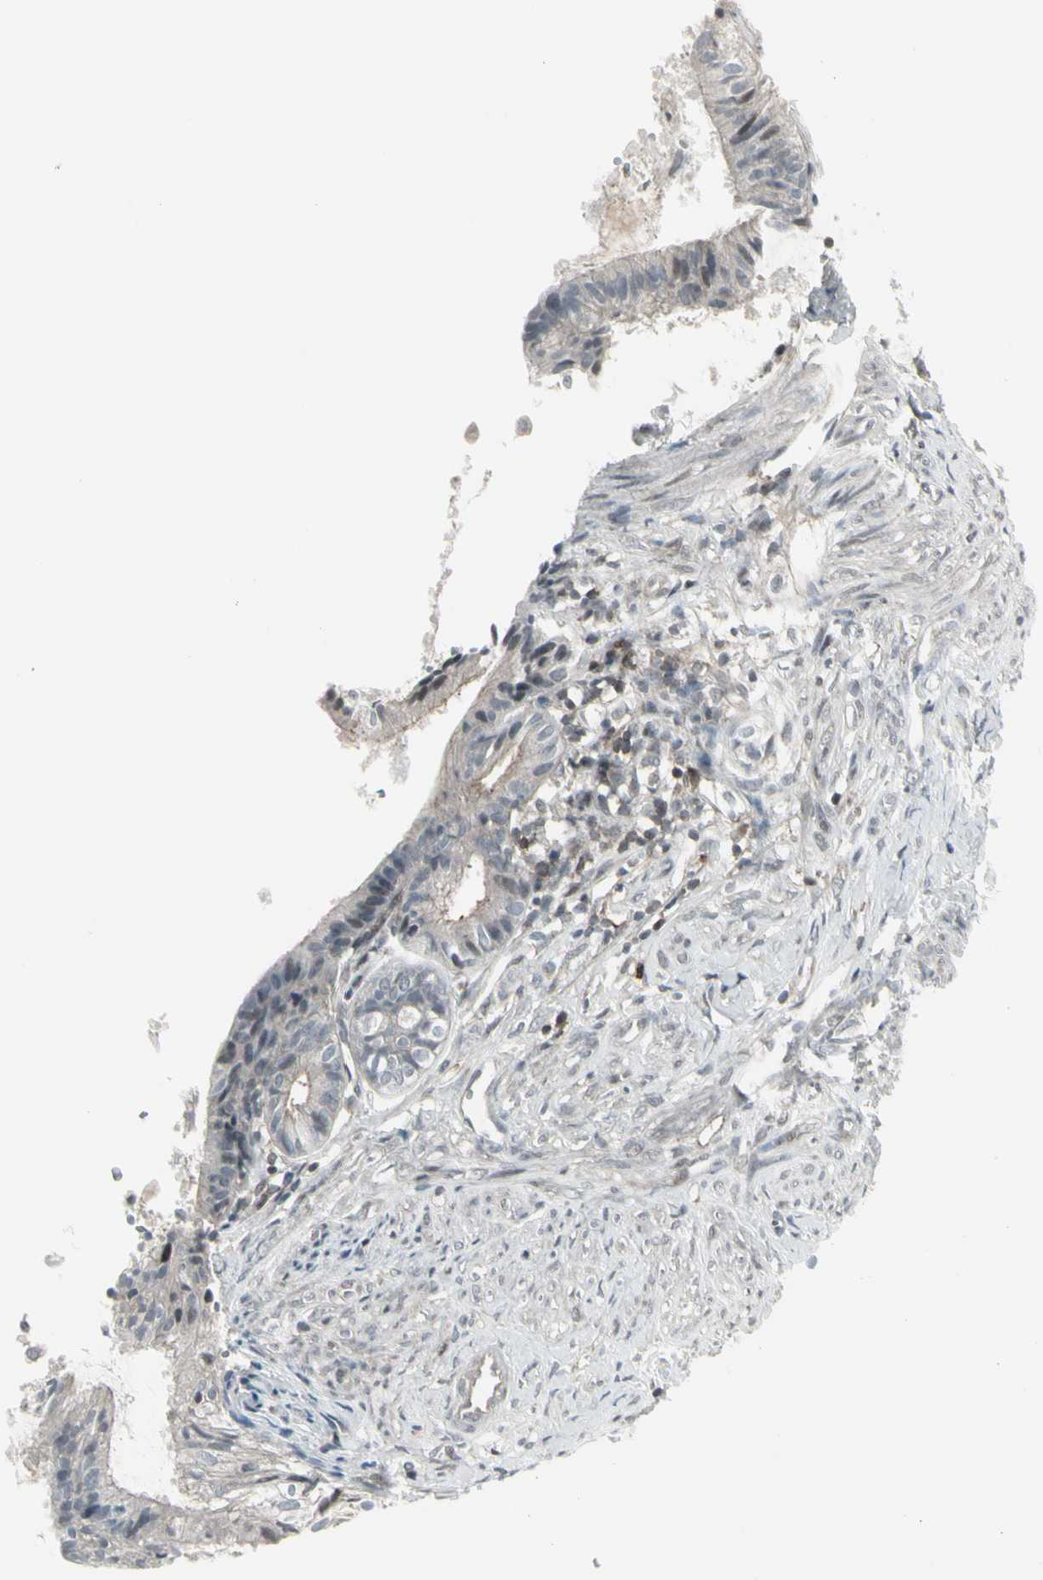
{"staining": {"intensity": "weak", "quantity": "<25%", "location": "cytoplasmic/membranous"}, "tissue": "cervical cancer", "cell_type": "Tumor cells", "image_type": "cancer", "snomed": [{"axis": "morphology", "description": "Normal tissue, NOS"}, {"axis": "morphology", "description": "Adenocarcinoma, NOS"}, {"axis": "topography", "description": "Cervix"}, {"axis": "topography", "description": "Endometrium"}], "caption": "Tumor cells show no significant protein staining in cervical adenocarcinoma.", "gene": "IGFBP6", "patient": {"sex": "female", "age": 86}}